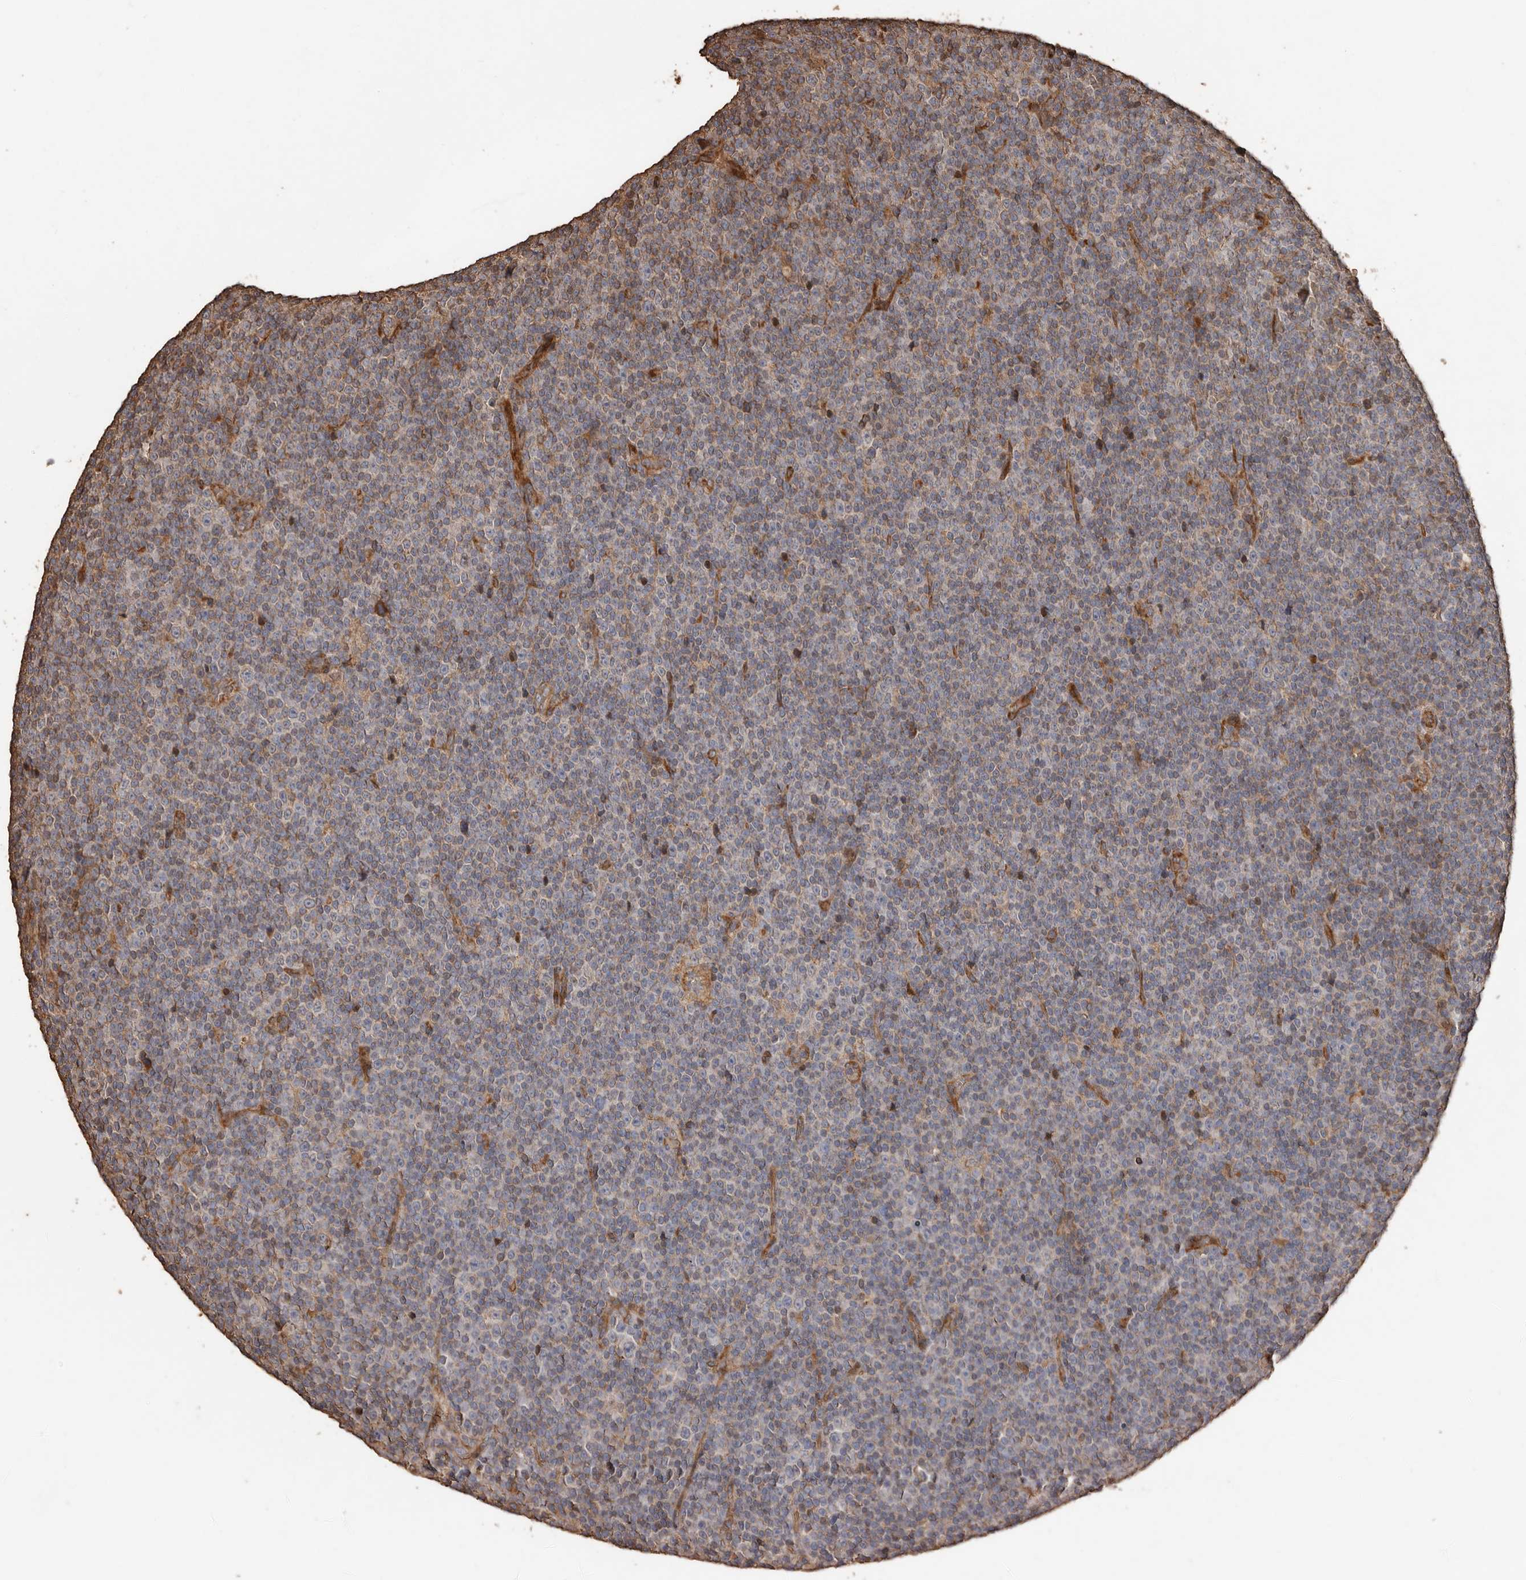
{"staining": {"intensity": "negative", "quantity": "none", "location": "none"}, "tissue": "lymphoma", "cell_type": "Tumor cells", "image_type": "cancer", "snomed": [{"axis": "morphology", "description": "Malignant lymphoma, non-Hodgkin's type, Low grade"}, {"axis": "topography", "description": "Lymph node"}], "caption": "This is a photomicrograph of IHC staining of lymphoma, which shows no staining in tumor cells.", "gene": "RANBP17", "patient": {"sex": "female", "age": 67}}